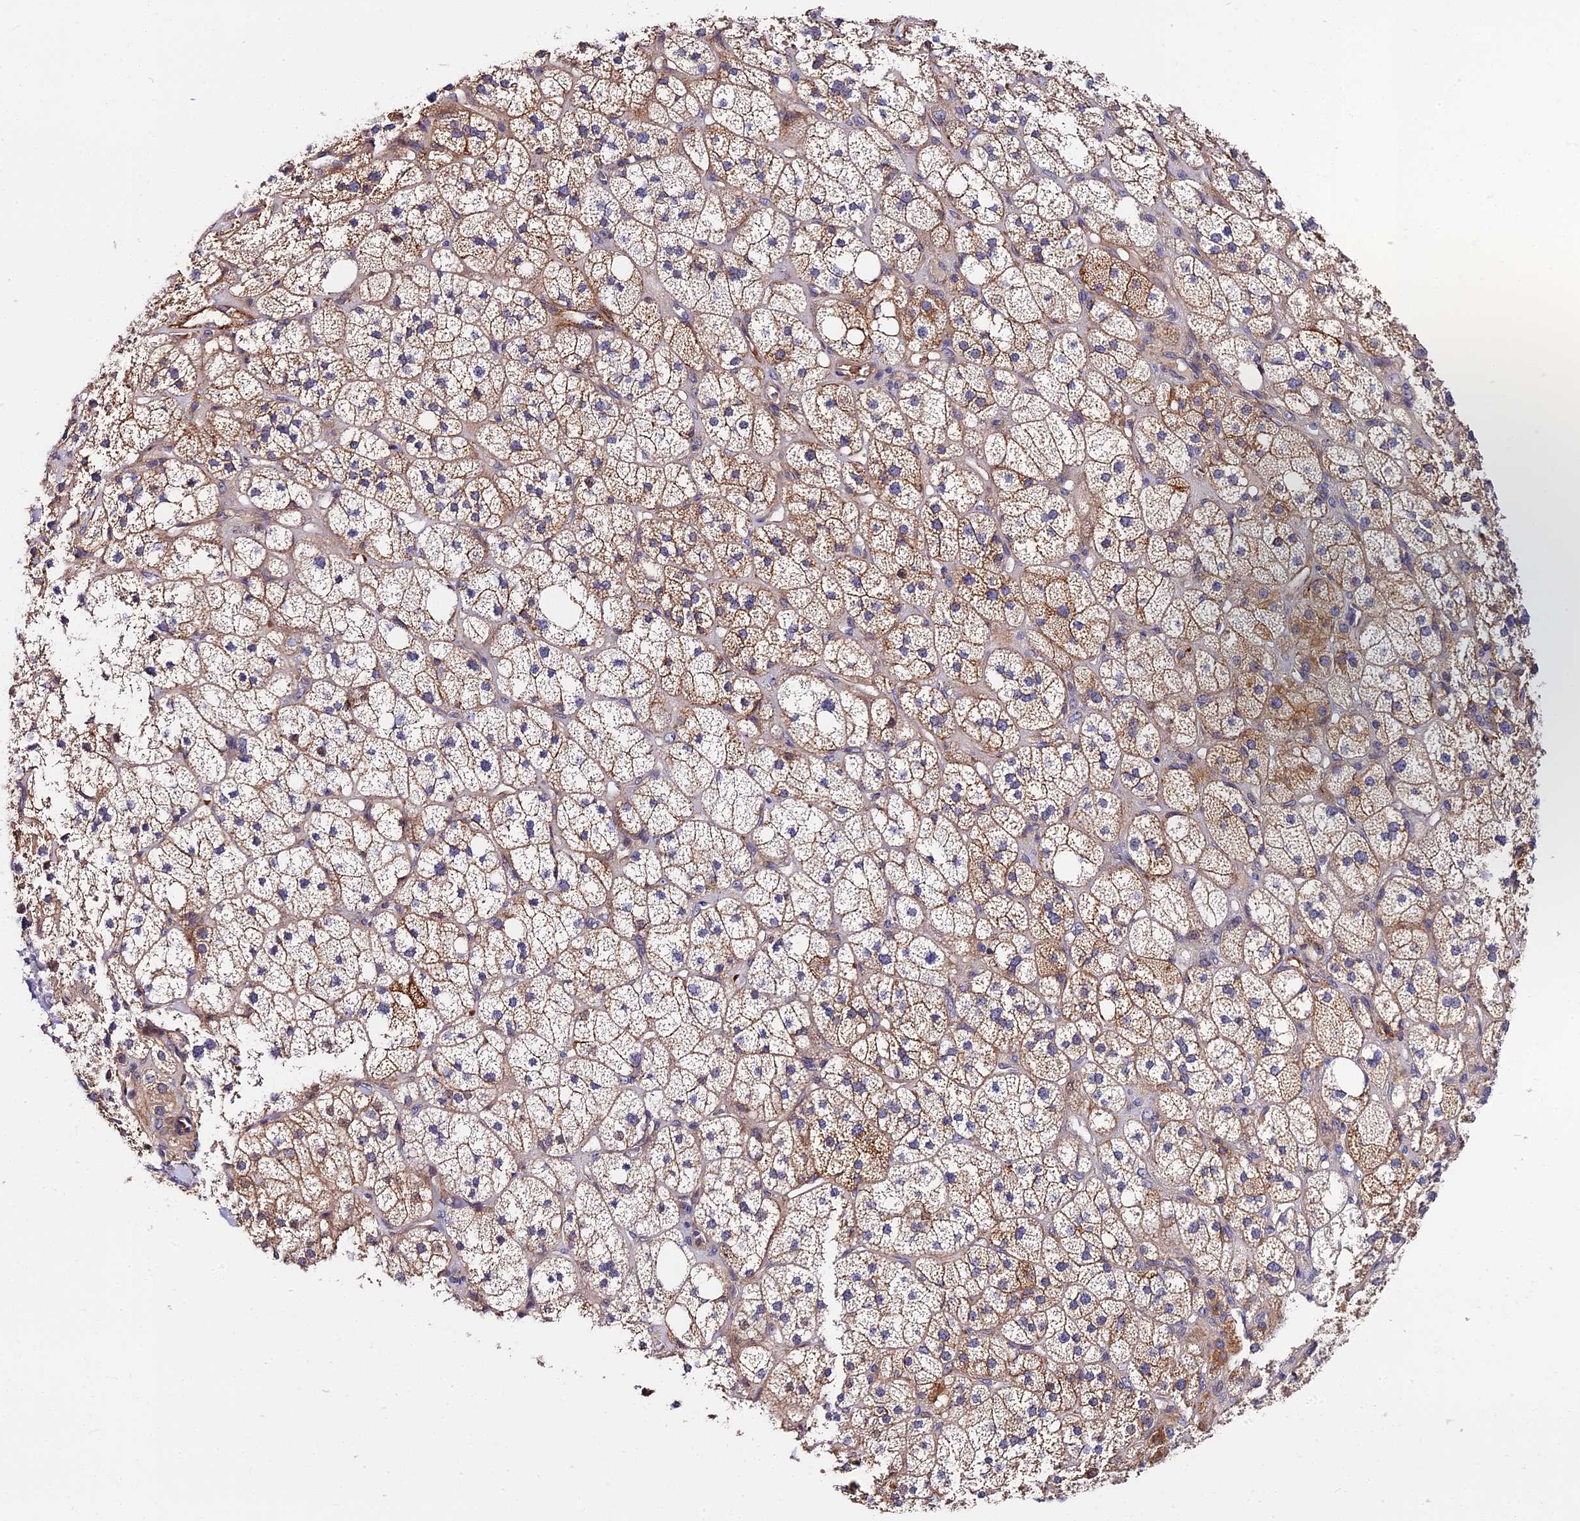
{"staining": {"intensity": "moderate", "quantity": "25%-75%", "location": "cytoplasmic/membranous"}, "tissue": "adrenal gland", "cell_type": "Glandular cells", "image_type": "normal", "snomed": [{"axis": "morphology", "description": "Normal tissue, NOS"}, {"axis": "topography", "description": "Adrenal gland"}], "caption": "Protein staining displays moderate cytoplasmic/membranous staining in approximately 25%-75% of glandular cells in normal adrenal gland.", "gene": "MISP3", "patient": {"sex": "male", "age": 61}}